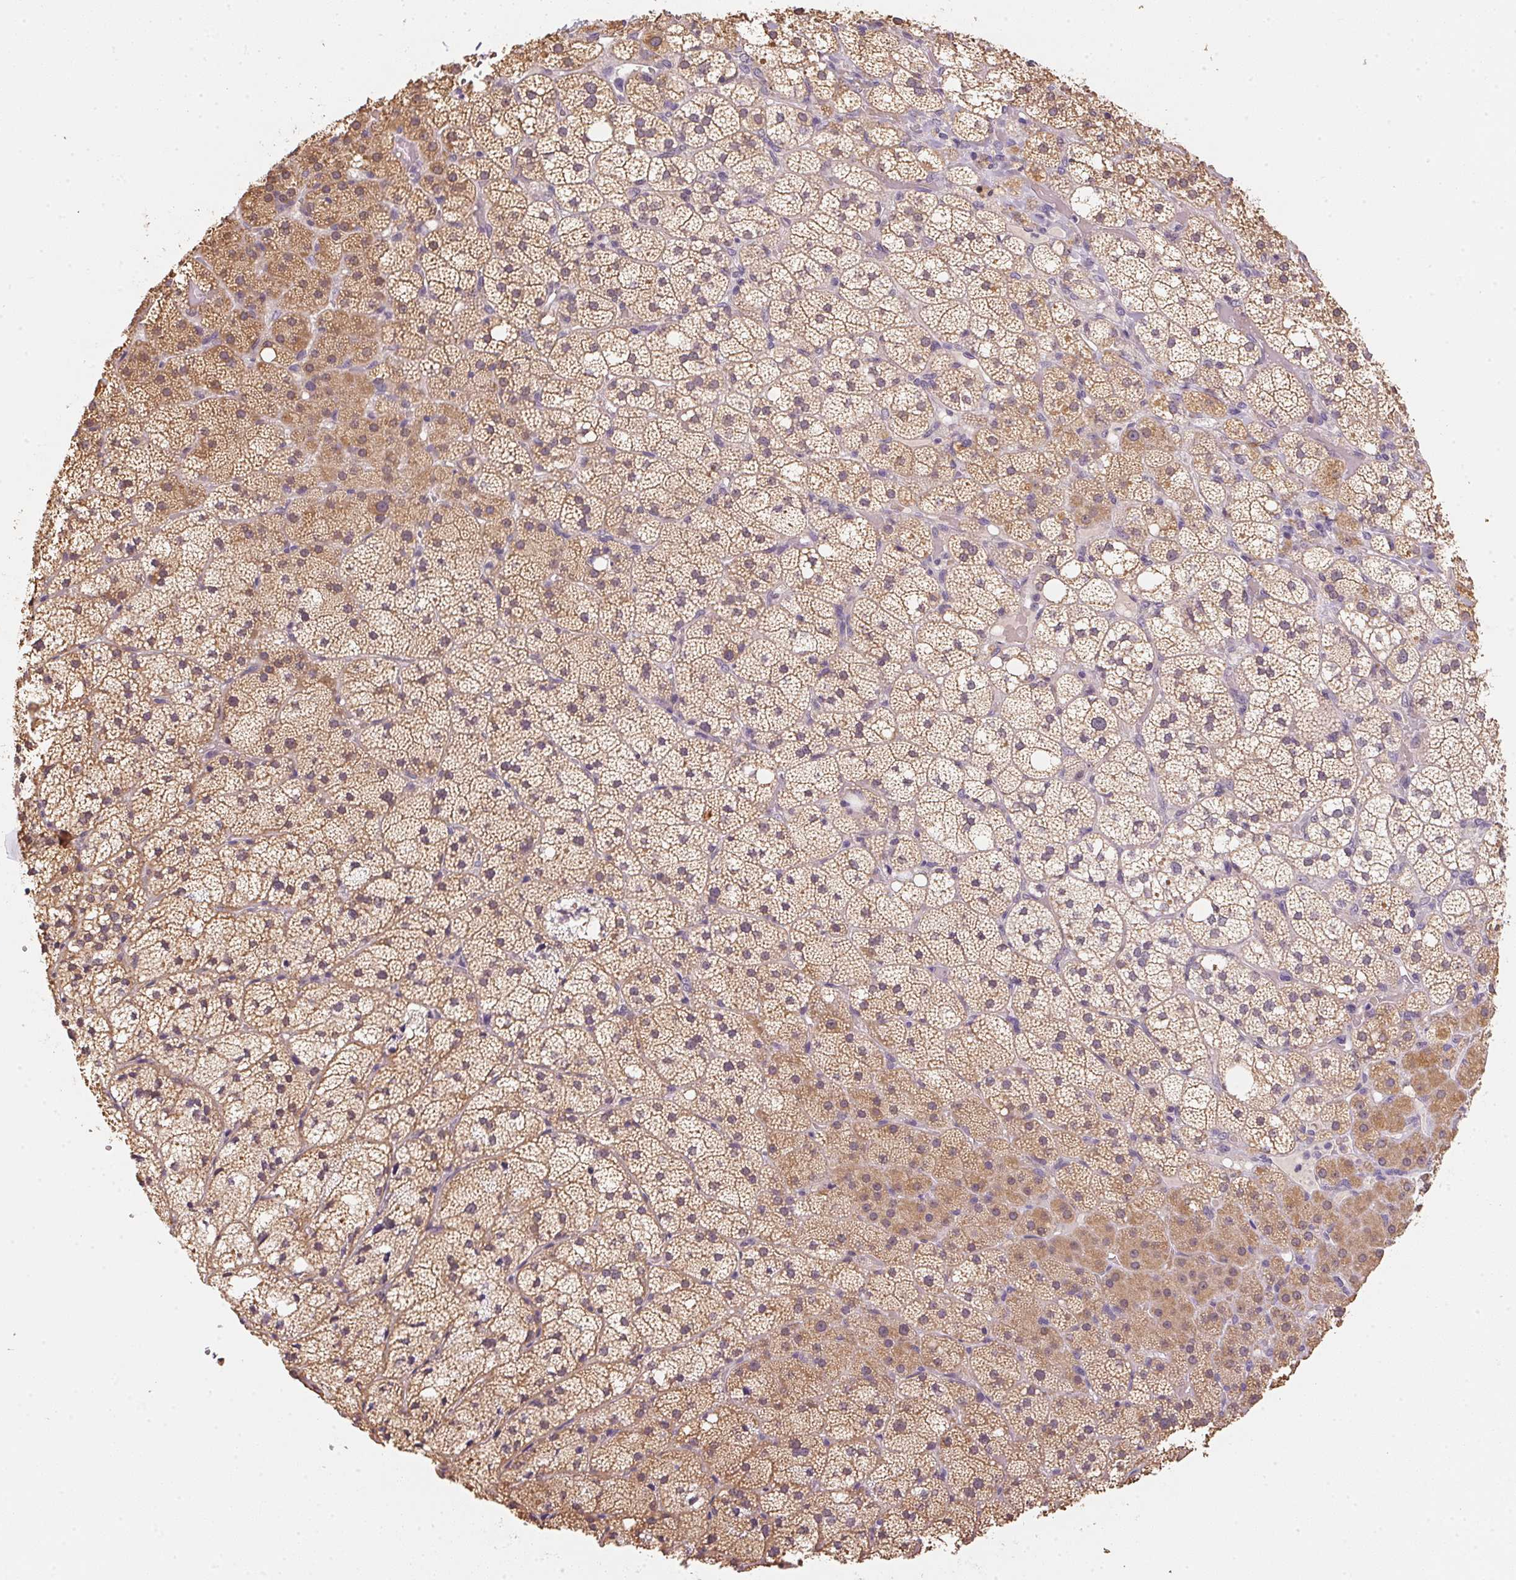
{"staining": {"intensity": "moderate", "quantity": ">75%", "location": "cytoplasmic/membranous"}, "tissue": "adrenal gland", "cell_type": "Glandular cells", "image_type": "normal", "snomed": [{"axis": "morphology", "description": "Normal tissue, NOS"}, {"axis": "topography", "description": "Adrenal gland"}], "caption": "Glandular cells display moderate cytoplasmic/membranous staining in about >75% of cells in unremarkable adrenal gland.", "gene": "ALDH8A1", "patient": {"sex": "male", "age": 53}}